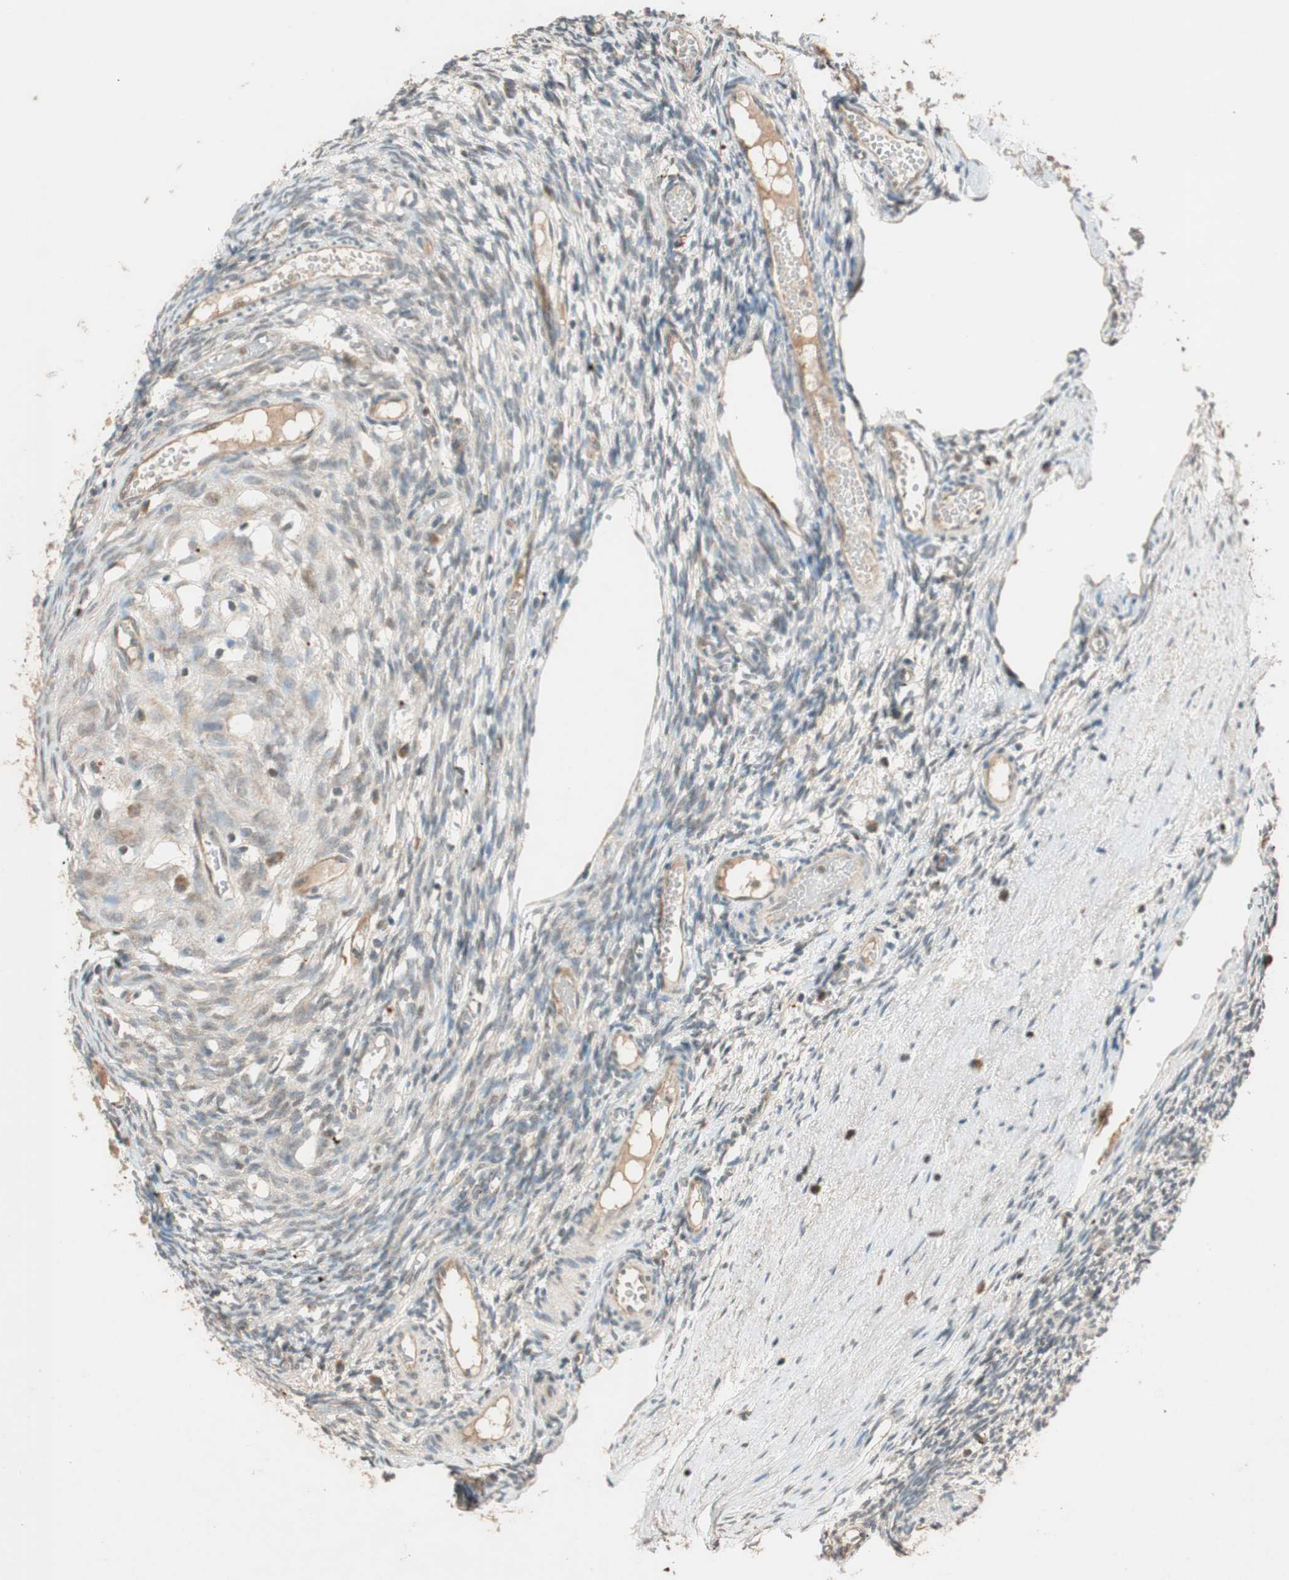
{"staining": {"intensity": "negative", "quantity": "none", "location": "none"}, "tissue": "ovary", "cell_type": "Ovarian stroma cells", "image_type": "normal", "snomed": [{"axis": "morphology", "description": "Normal tissue, NOS"}, {"axis": "topography", "description": "Ovary"}], "caption": "An immunohistochemistry image of benign ovary is shown. There is no staining in ovarian stroma cells of ovary. (Brightfield microscopy of DAB immunohistochemistry at high magnification).", "gene": "GLB1", "patient": {"sex": "female", "age": 35}}